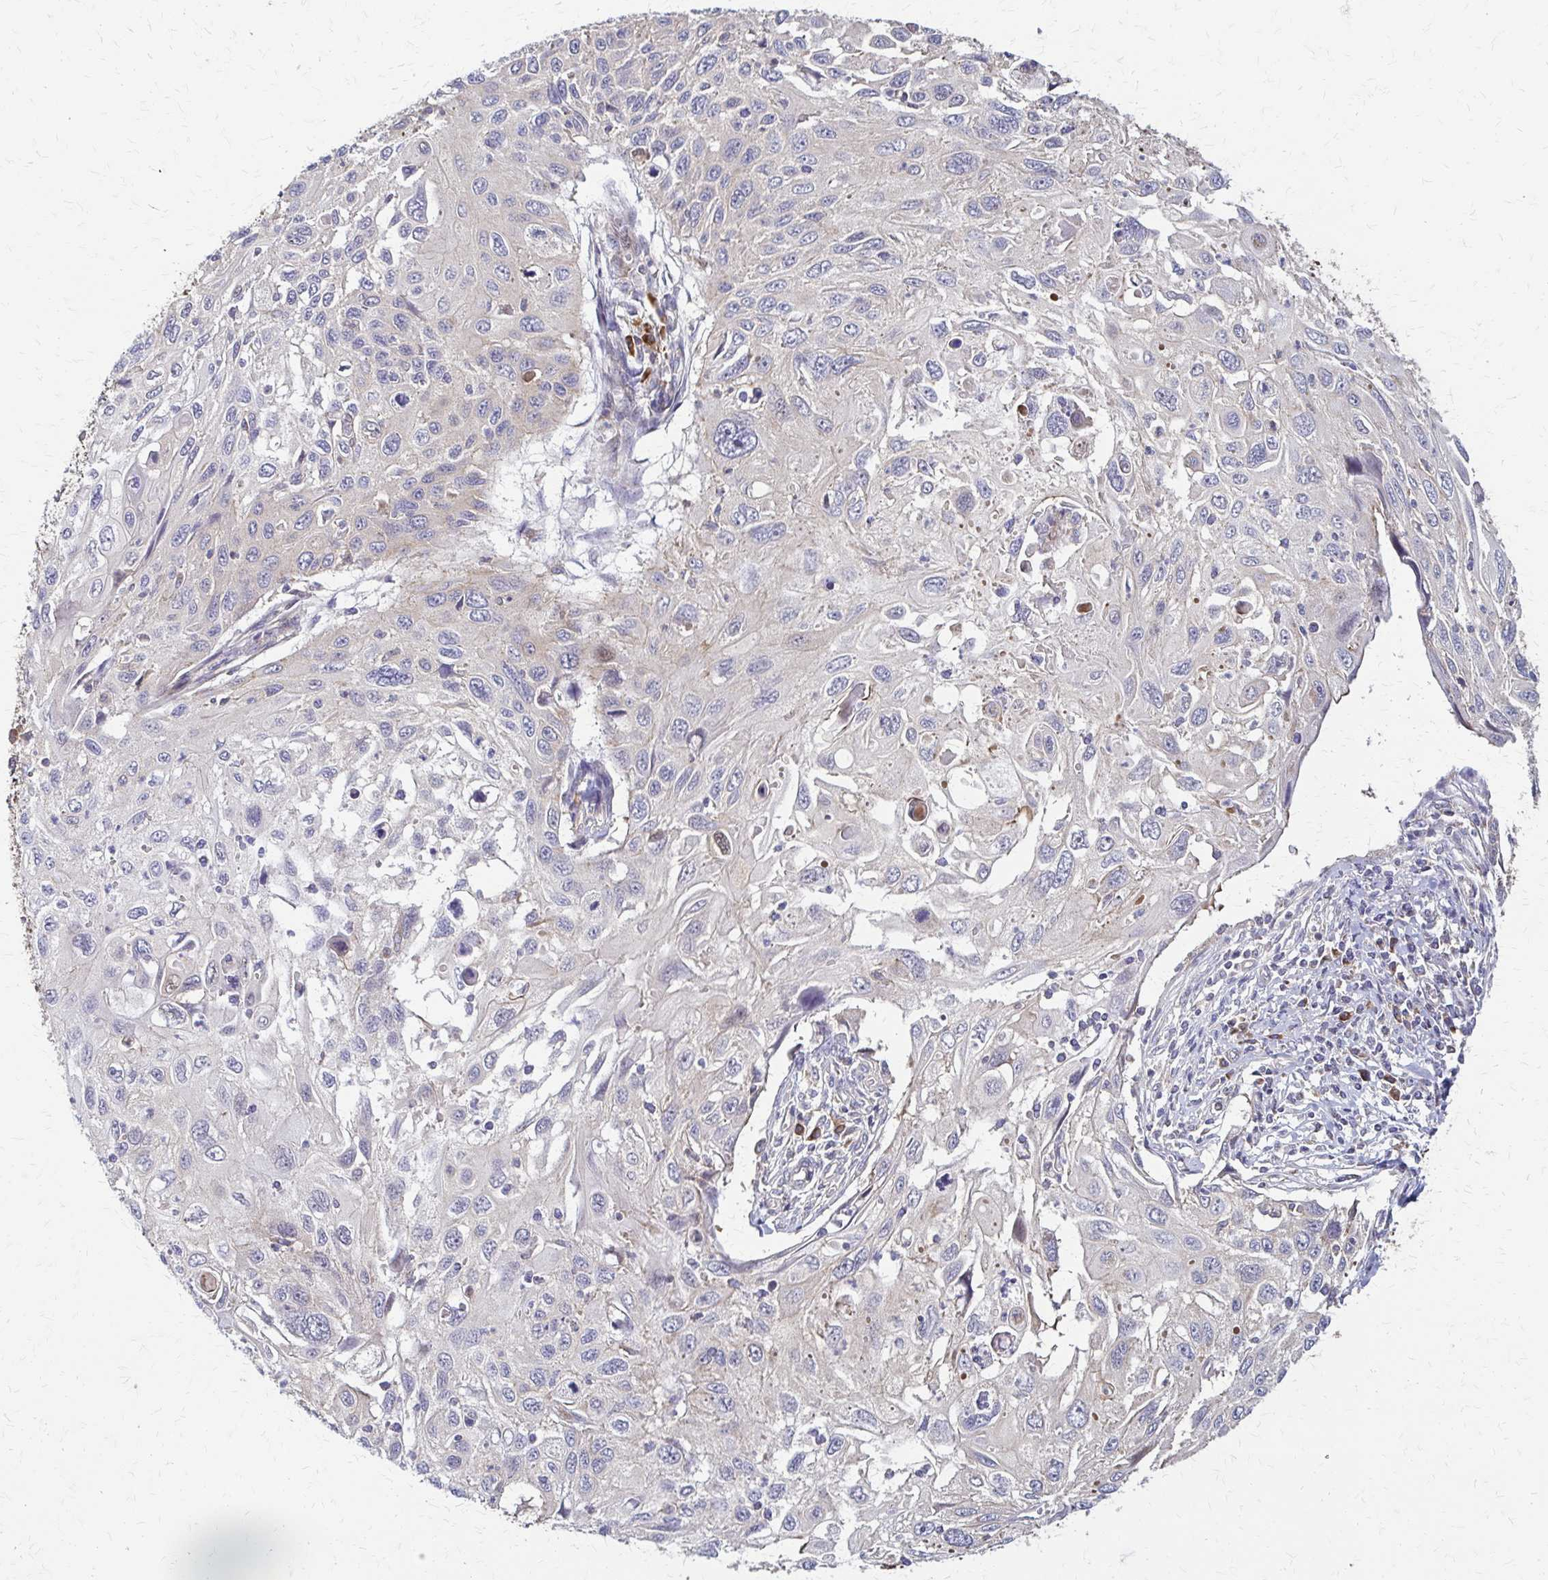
{"staining": {"intensity": "negative", "quantity": "none", "location": "none"}, "tissue": "cervical cancer", "cell_type": "Tumor cells", "image_type": "cancer", "snomed": [{"axis": "morphology", "description": "Squamous cell carcinoma, NOS"}, {"axis": "topography", "description": "Cervix"}], "caption": "This is an IHC image of cervical cancer. There is no staining in tumor cells.", "gene": "EEF2", "patient": {"sex": "female", "age": 70}}